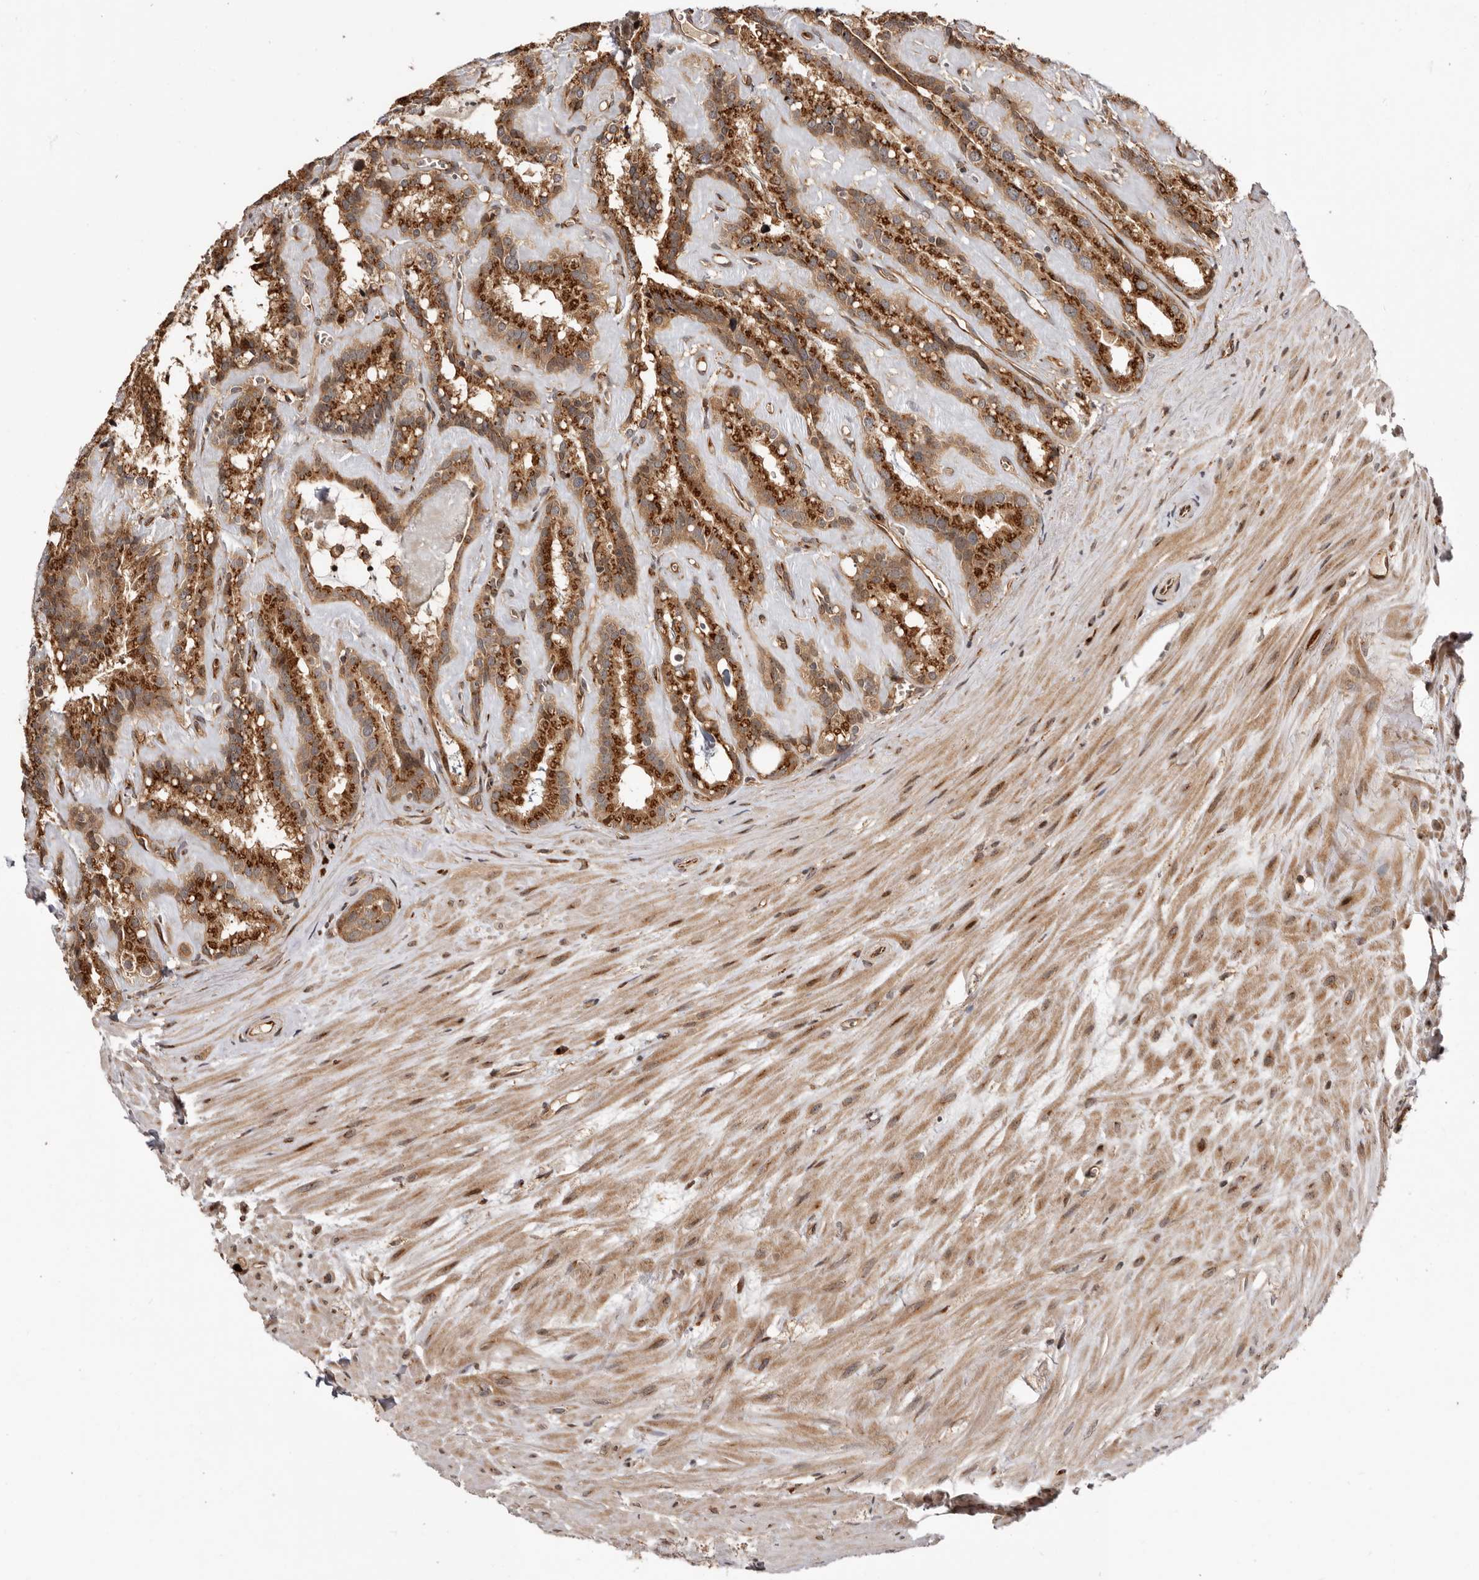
{"staining": {"intensity": "strong", "quantity": "25%-75%", "location": "cytoplasmic/membranous"}, "tissue": "seminal vesicle", "cell_type": "Glandular cells", "image_type": "normal", "snomed": [{"axis": "morphology", "description": "Normal tissue, NOS"}, {"axis": "topography", "description": "Prostate"}, {"axis": "topography", "description": "Seminal veicle"}], "caption": "Seminal vesicle stained for a protein reveals strong cytoplasmic/membranous positivity in glandular cells. The staining is performed using DAB brown chromogen to label protein expression. The nuclei are counter-stained blue using hematoxylin.", "gene": "GPR27", "patient": {"sex": "male", "age": 59}}